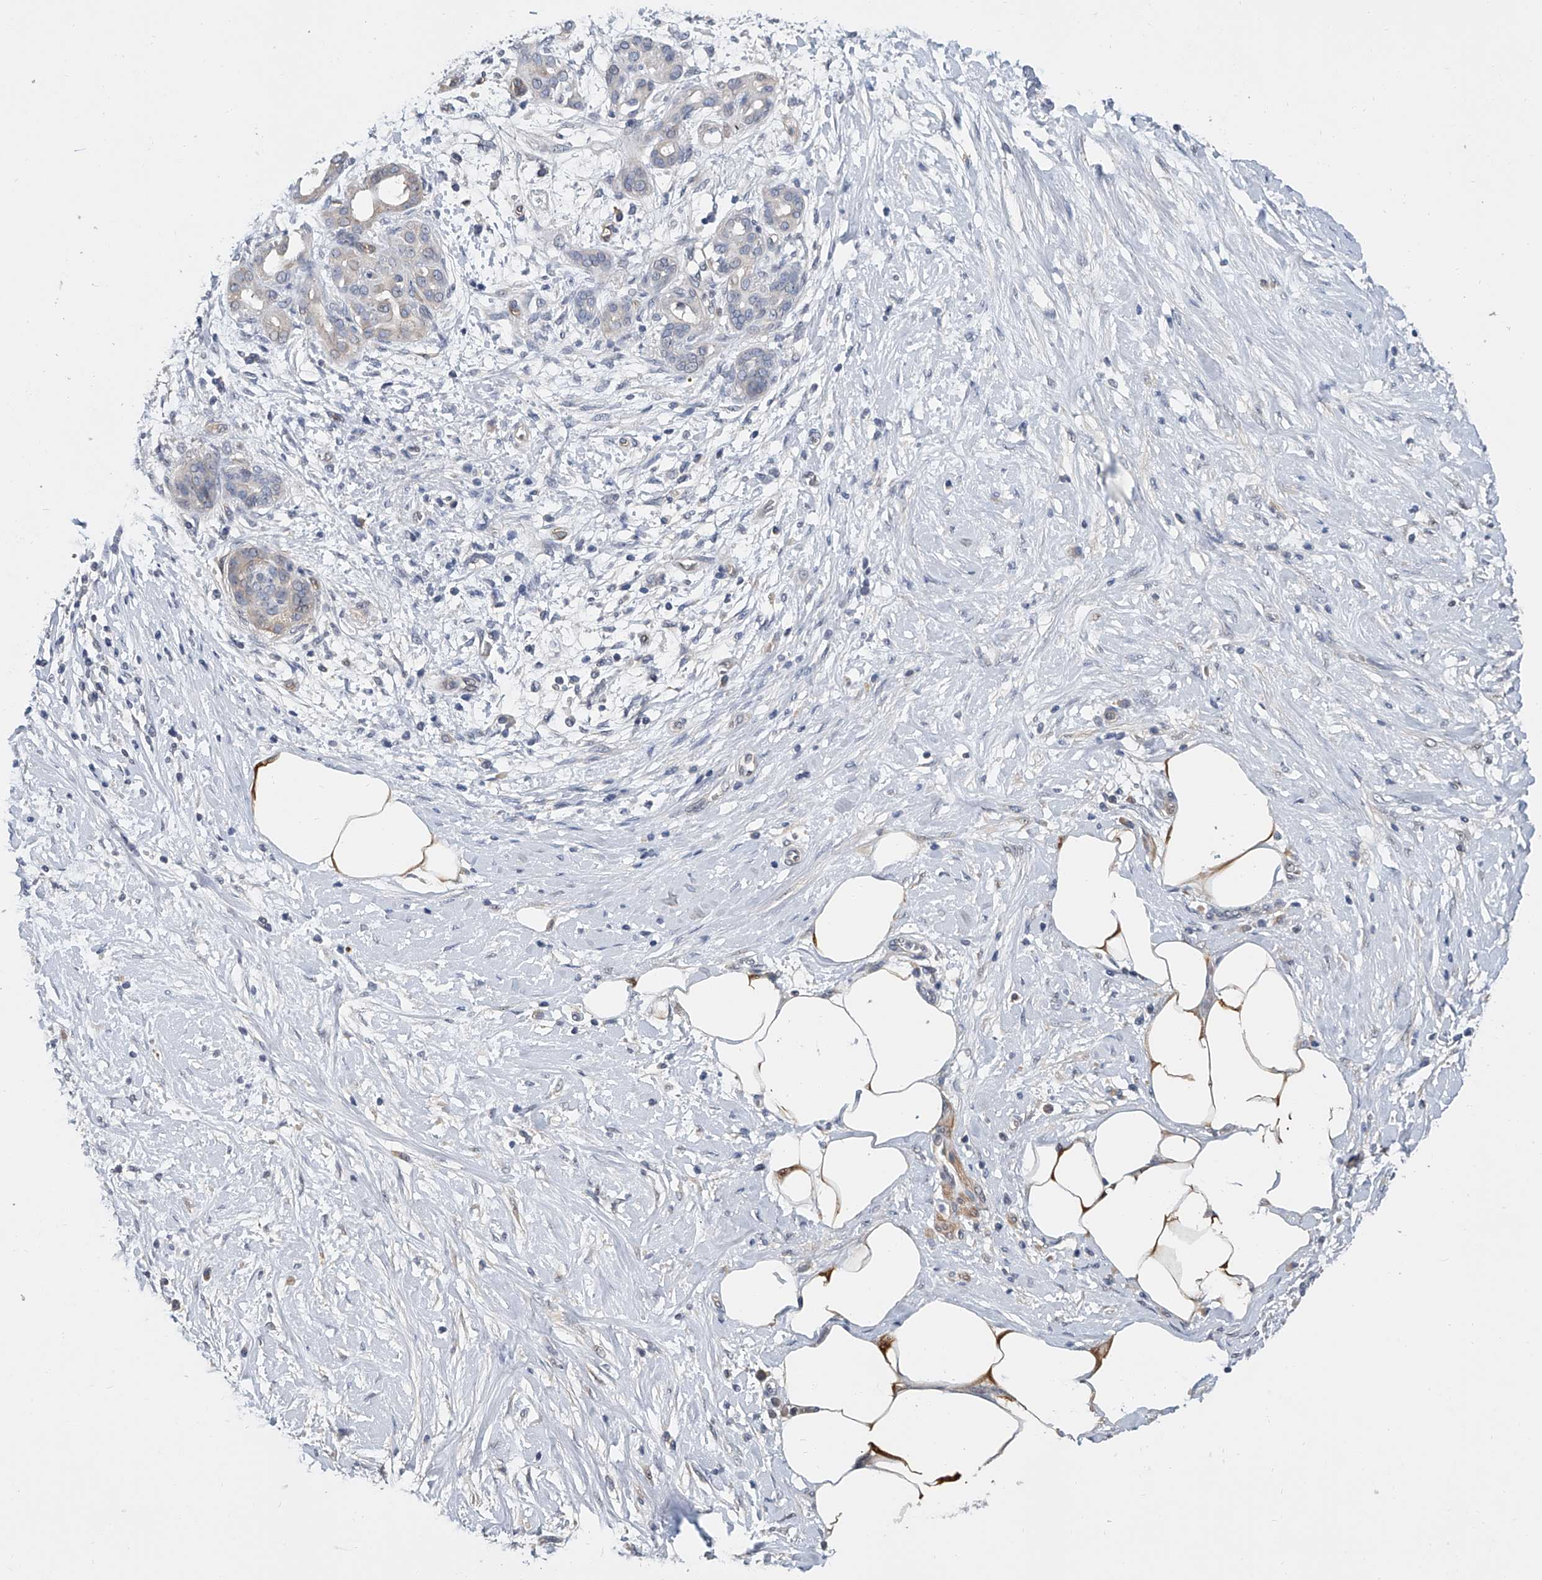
{"staining": {"intensity": "negative", "quantity": "none", "location": "none"}, "tissue": "pancreatic cancer", "cell_type": "Tumor cells", "image_type": "cancer", "snomed": [{"axis": "morphology", "description": "Adenocarcinoma, NOS"}, {"axis": "topography", "description": "Pancreas"}], "caption": "Pancreatic adenocarcinoma stained for a protein using immunohistochemistry shows no positivity tumor cells.", "gene": "CD200", "patient": {"sex": "male", "age": 58}}